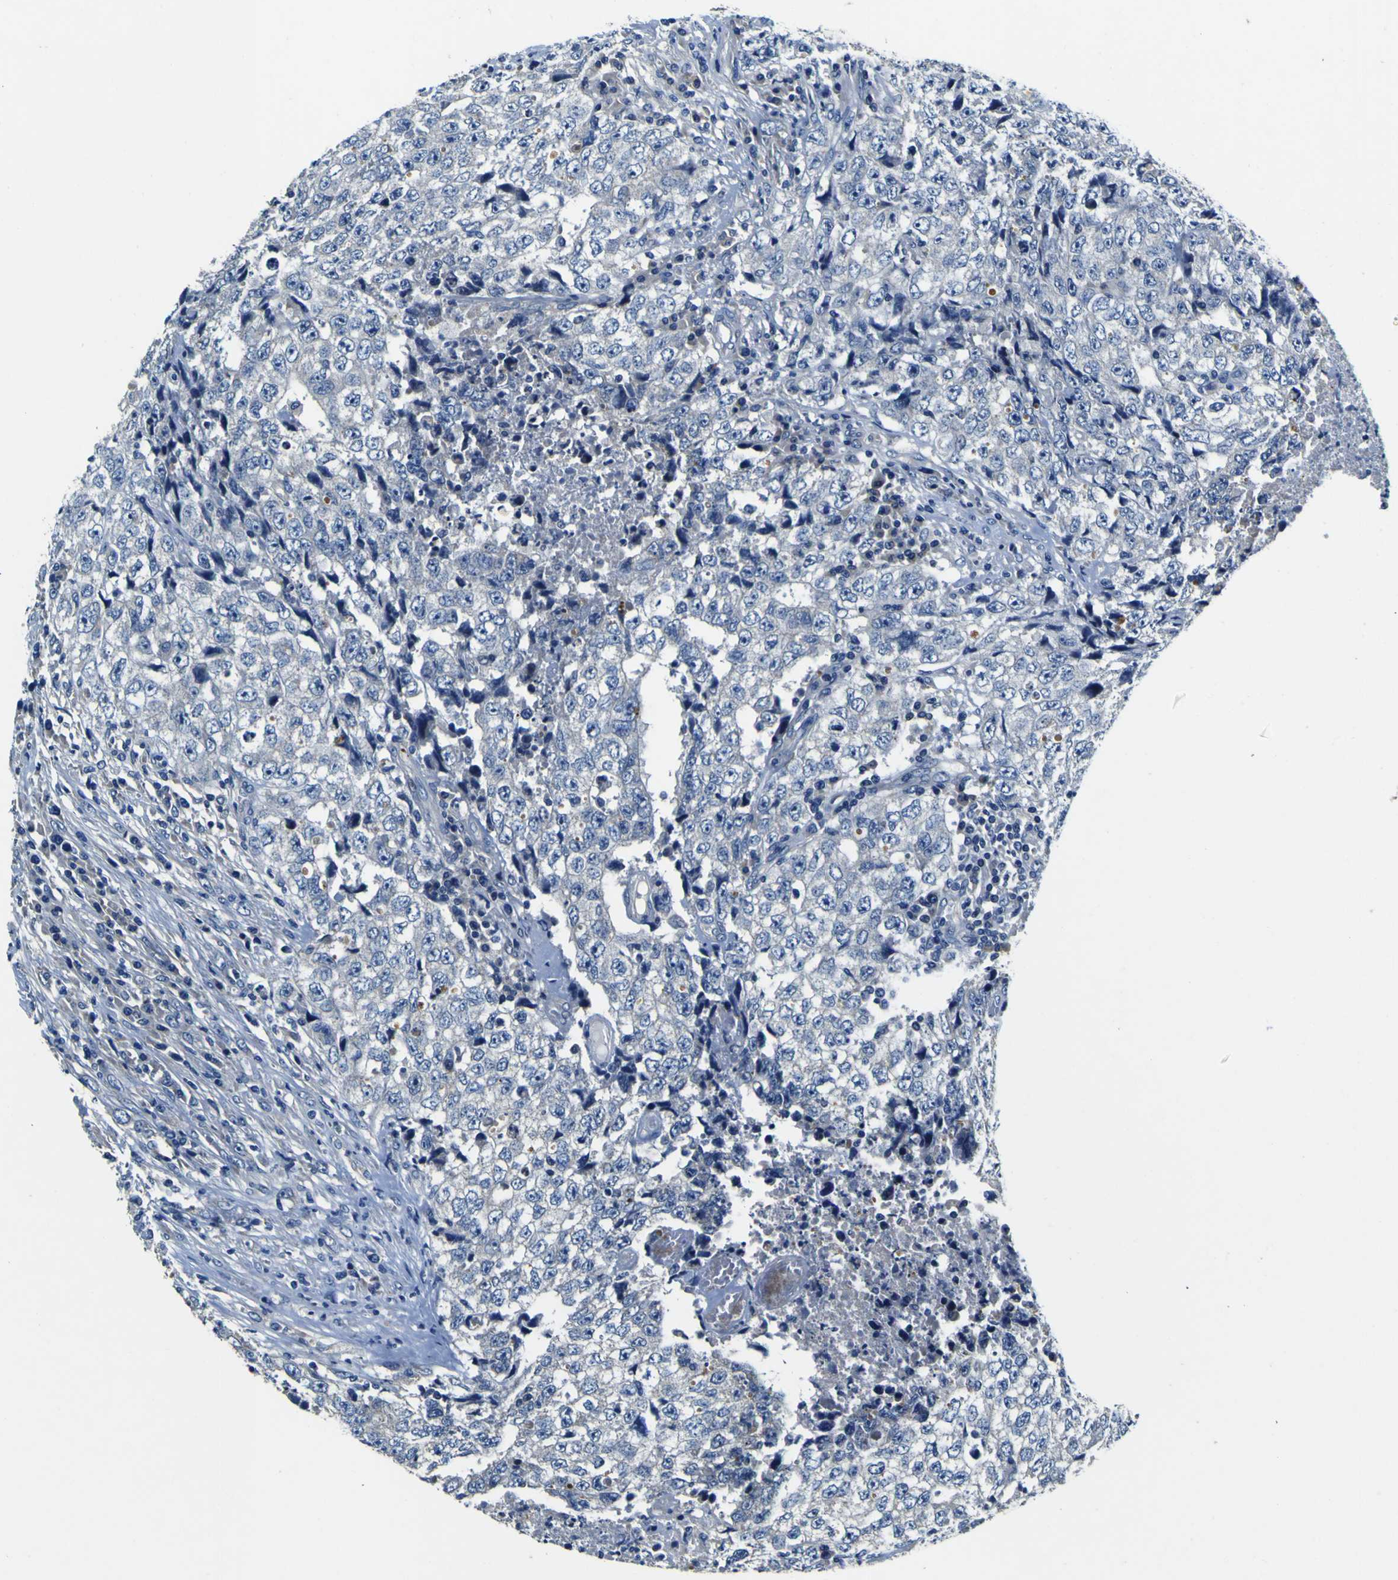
{"staining": {"intensity": "negative", "quantity": "none", "location": "none"}, "tissue": "testis cancer", "cell_type": "Tumor cells", "image_type": "cancer", "snomed": [{"axis": "morphology", "description": "Necrosis, NOS"}, {"axis": "morphology", "description": "Carcinoma, Embryonal, NOS"}, {"axis": "topography", "description": "Testis"}], "caption": "DAB (3,3'-diaminobenzidine) immunohistochemical staining of testis cancer exhibits no significant staining in tumor cells.", "gene": "AGAP3", "patient": {"sex": "male", "age": 19}}